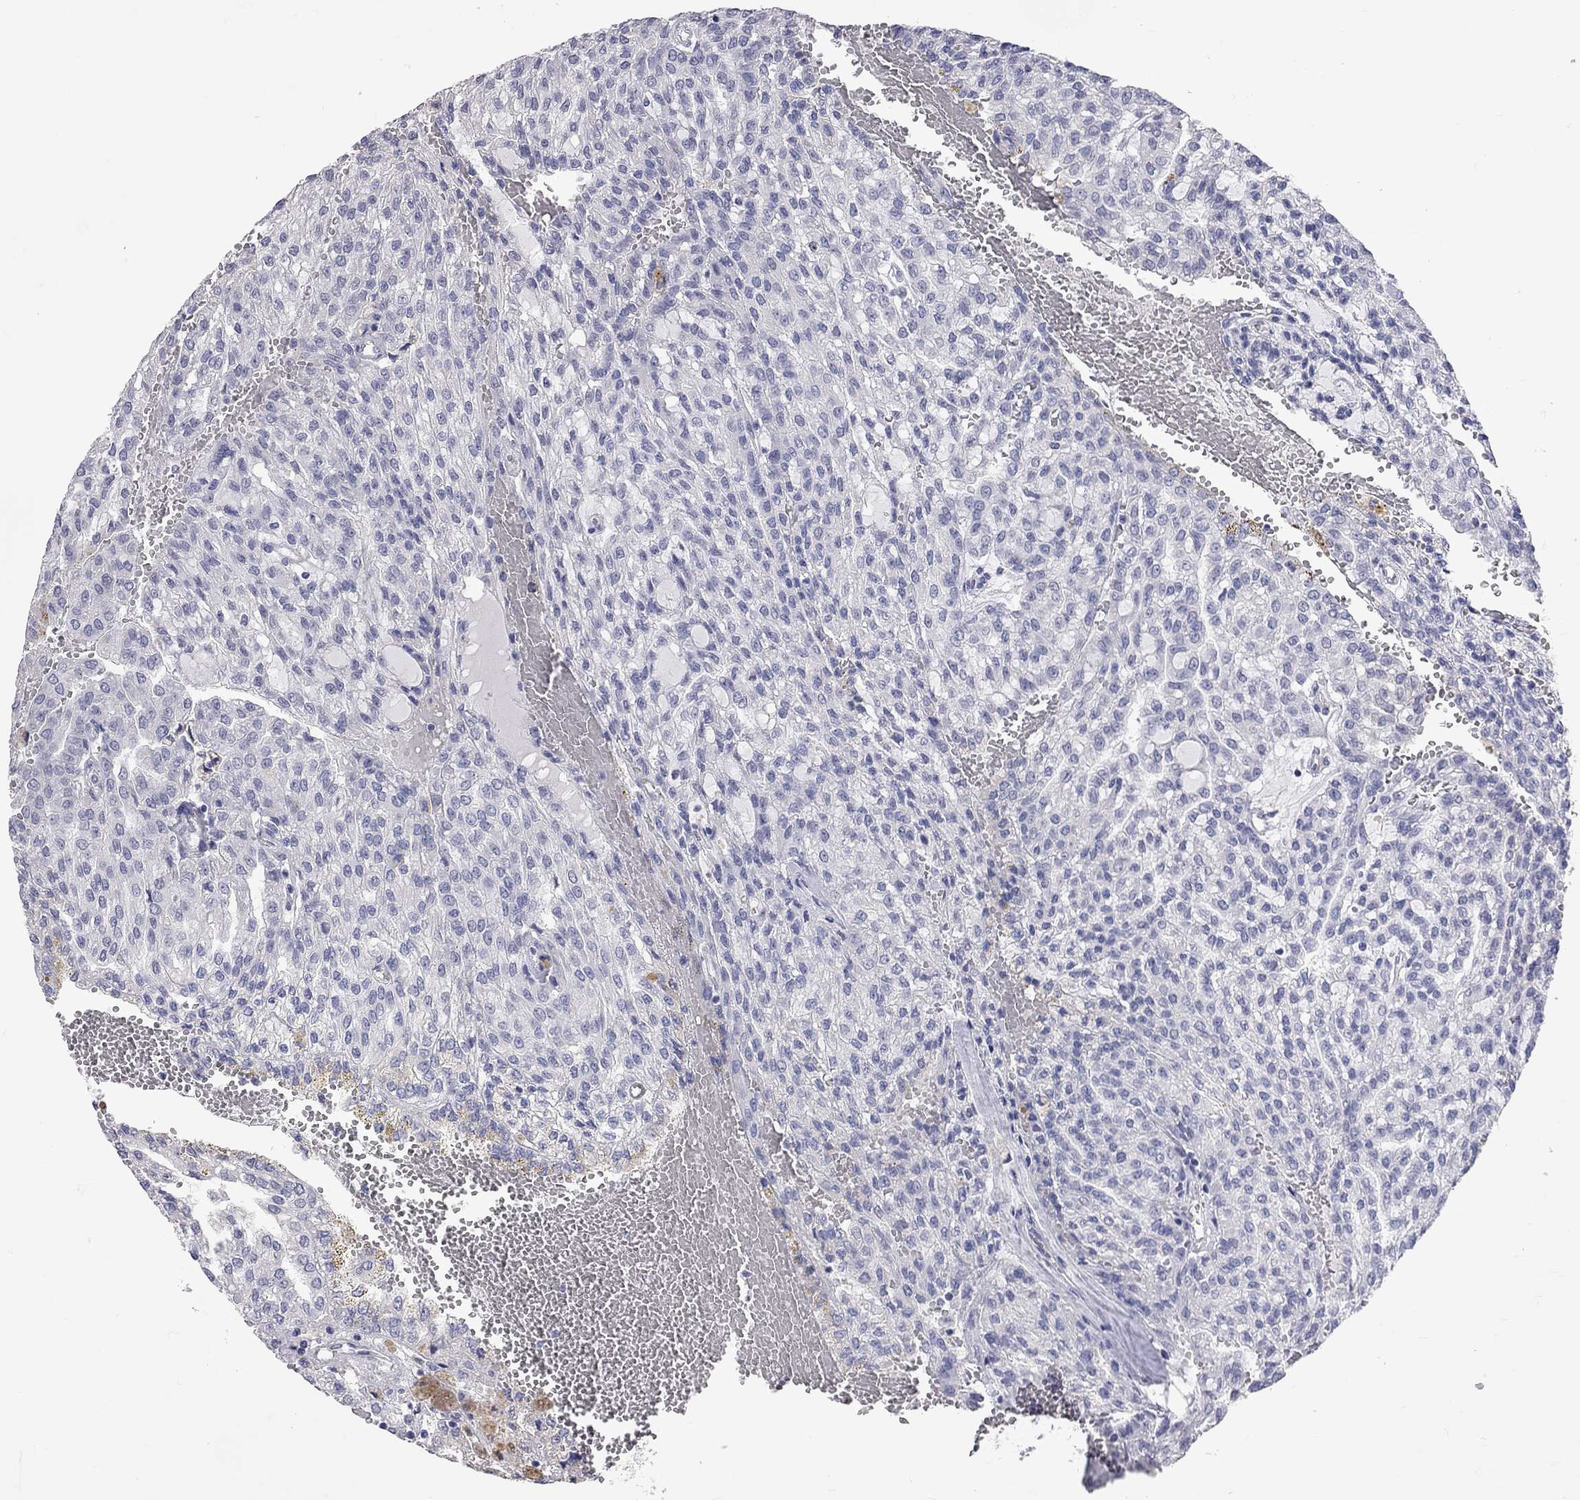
{"staining": {"intensity": "negative", "quantity": "none", "location": "none"}, "tissue": "renal cancer", "cell_type": "Tumor cells", "image_type": "cancer", "snomed": [{"axis": "morphology", "description": "Adenocarcinoma, NOS"}, {"axis": "topography", "description": "Kidney"}], "caption": "Immunohistochemical staining of human renal cancer displays no significant positivity in tumor cells.", "gene": "OPRK1", "patient": {"sex": "male", "age": 63}}